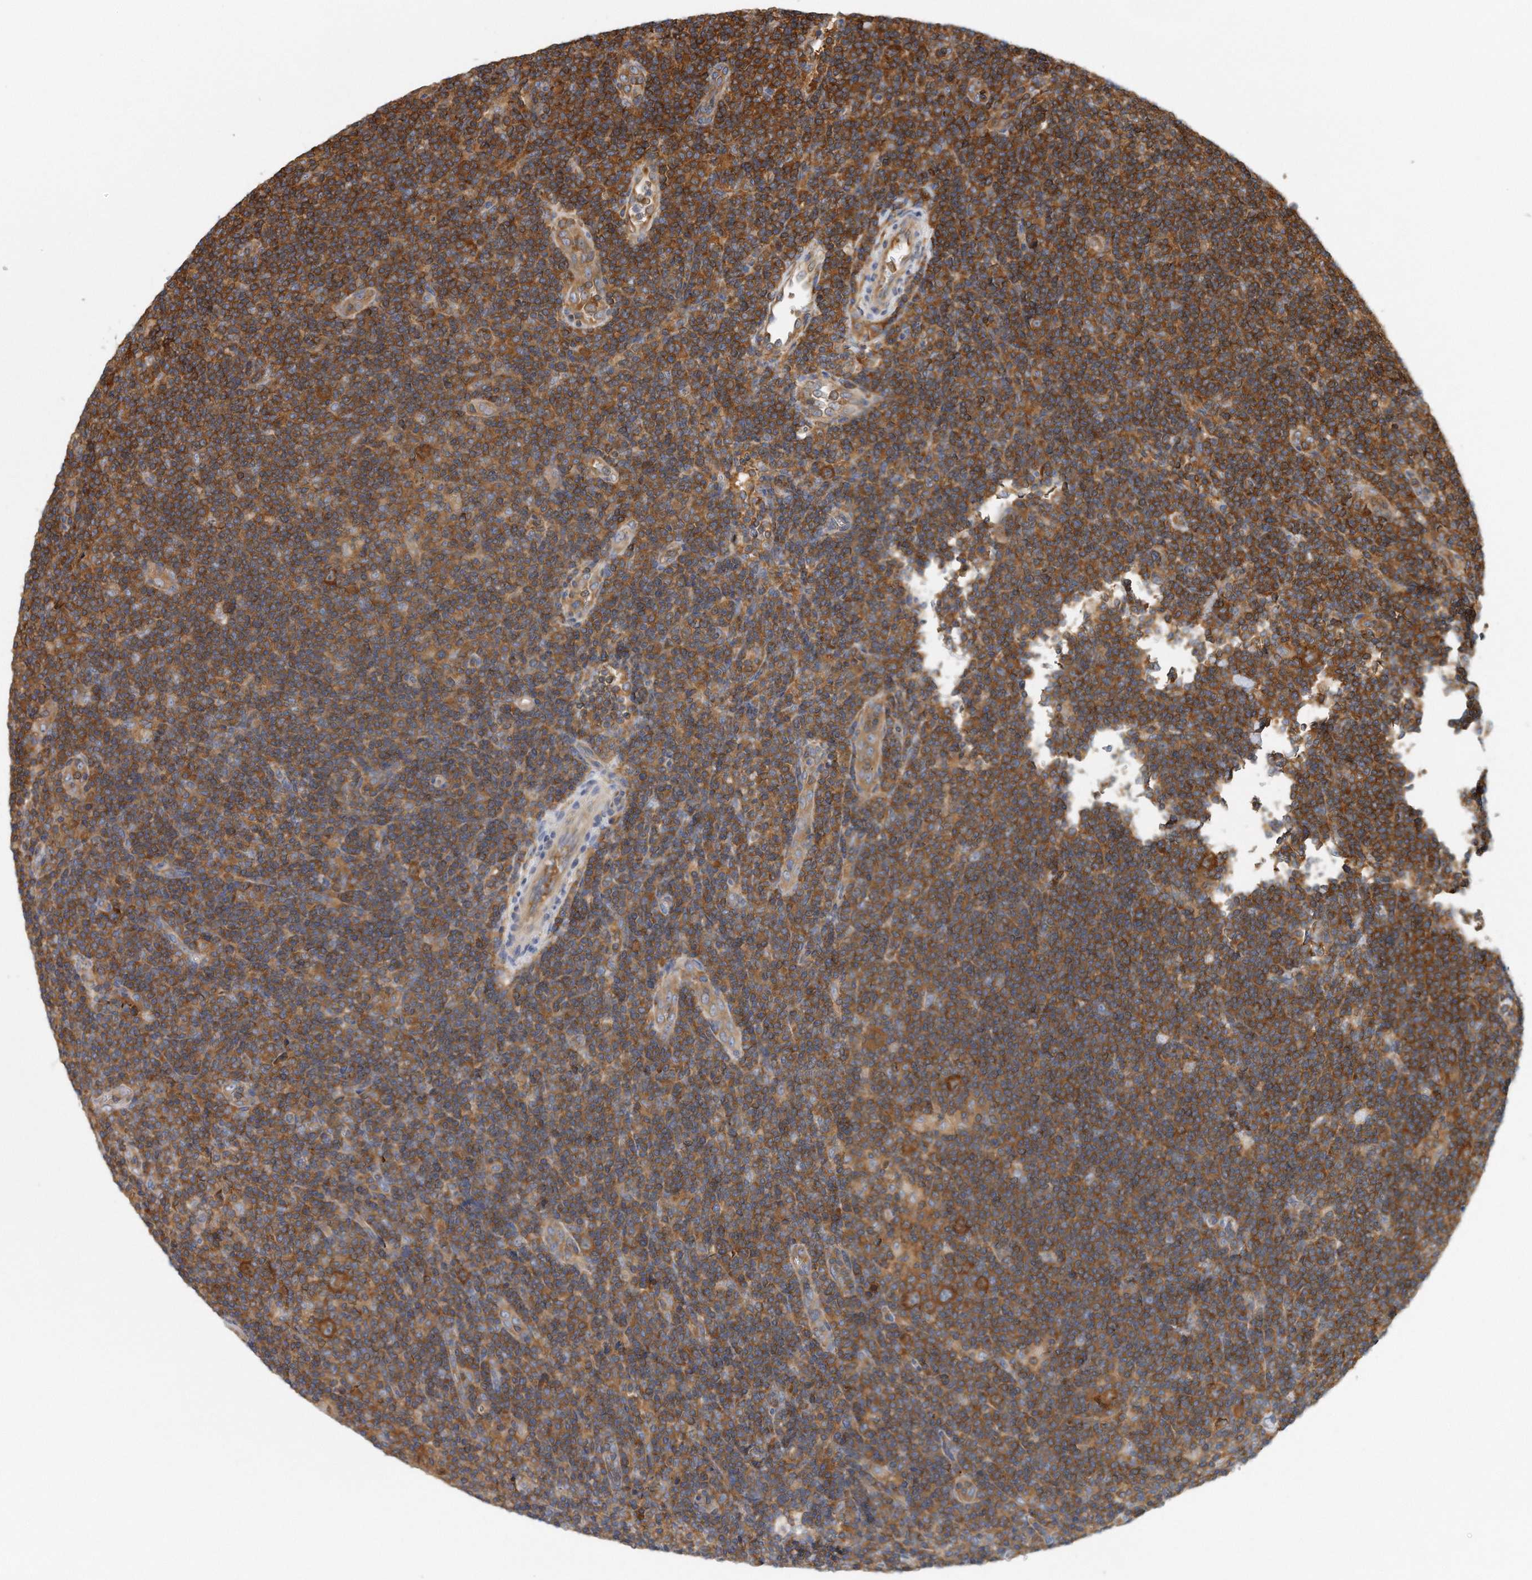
{"staining": {"intensity": "strong", "quantity": ">75%", "location": "cytoplasmic/membranous"}, "tissue": "lymphoma", "cell_type": "Tumor cells", "image_type": "cancer", "snomed": [{"axis": "morphology", "description": "Hodgkin's disease, NOS"}, {"axis": "topography", "description": "Lymph node"}], "caption": "Brown immunohistochemical staining in human Hodgkin's disease exhibits strong cytoplasmic/membranous positivity in about >75% of tumor cells. Nuclei are stained in blue.", "gene": "EIF3I", "patient": {"sex": "female", "age": 57}}